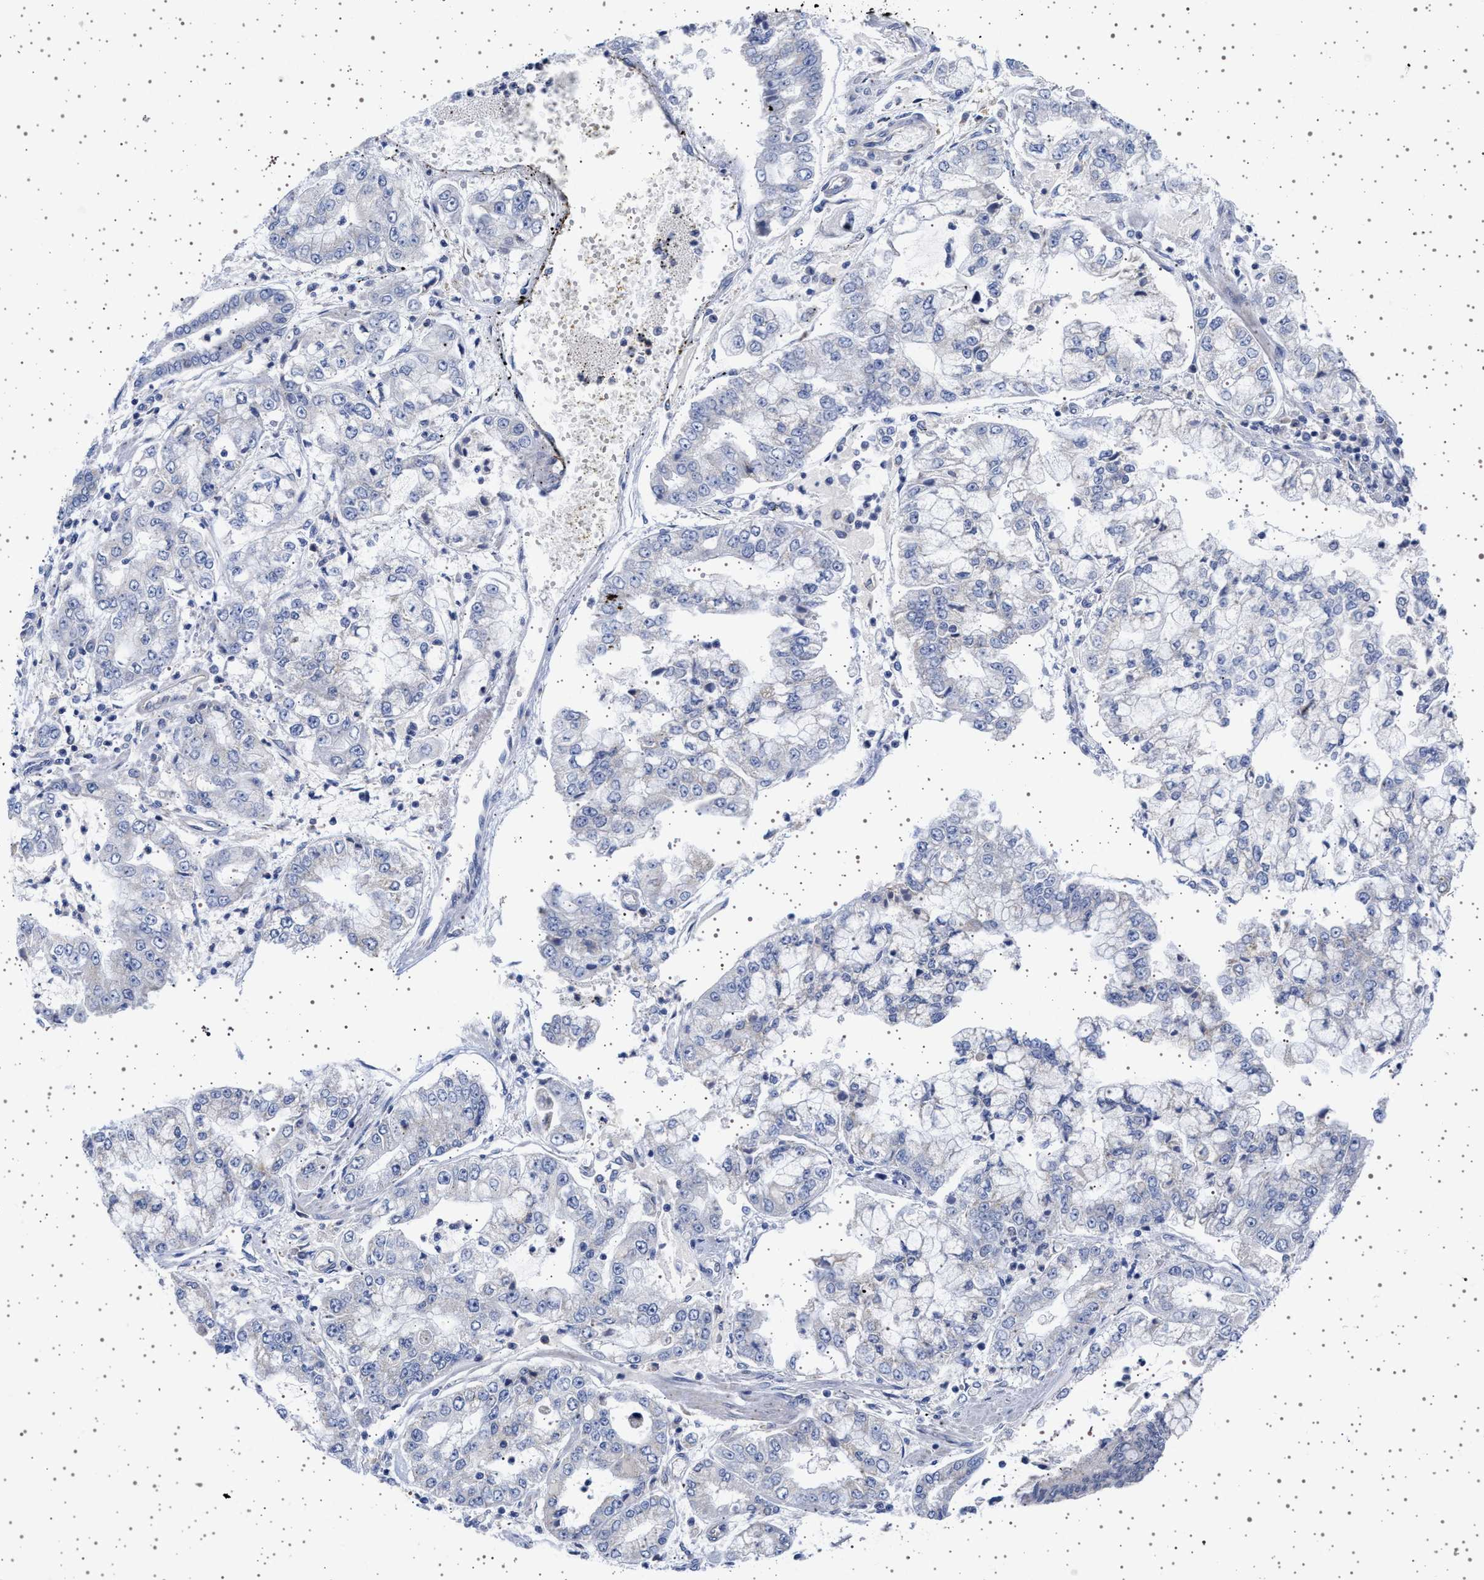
{"staining": {"intensity": "negative", "quantity": "none", "location": "none"}, "tissue": "stomach cancer", "cell_type": "Tumor cells", "image_type": "cancer", "snomed": [{"axis": "morphology", "description": "Adenocarcinoma, NOS"}, {"axis": "topography", "description": "Stomach"}], "caption": "Tumor cells show no significant protein staining in stomach adenocarcinoma.", "gene": "TRMT10B", "patient": {"sex": "male", "age": 76}}